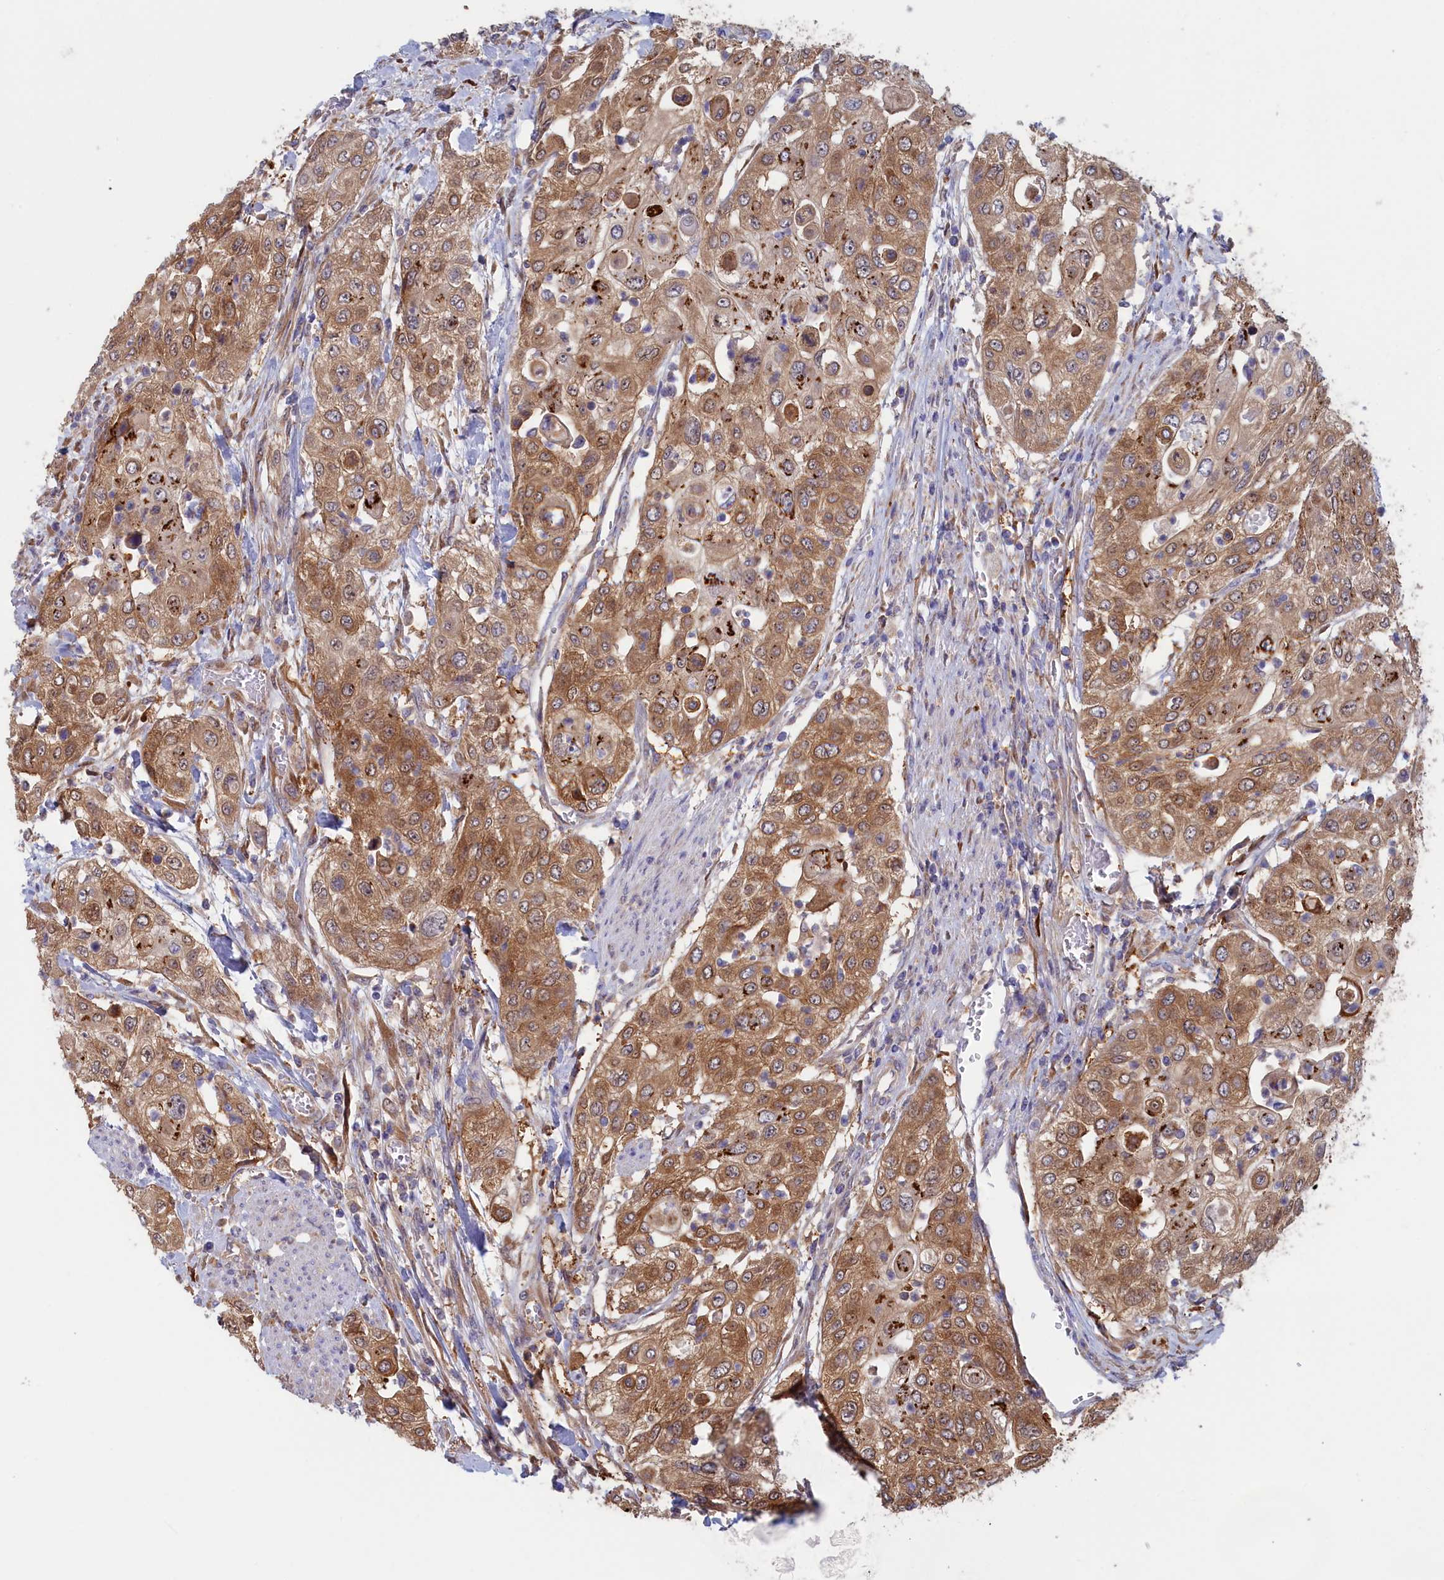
{"staining": {"intensity": "moderate", "quantity": ">75%", "location": "cytoplasmic/membranous"}, "tissue": "urothelial cancer", "cell_type": "Tumor cells", "image_type": "cancer", "snomed": [{"axis": "morphology", "description": "Urothelial carcinoma, High grade"}, {"axis": "topography", "description": "Urinary bladder"}], "caption": "Immunohistochemistry (IHC) image of urothelial cancer stained for a protein (brown), which reveals medium levels of moderate cytoplasmic/membranous staining in approximately >75% of tumor cells.", "gene": "SYNDIG1L", "patient": {"sex": "female", "age": 79}}